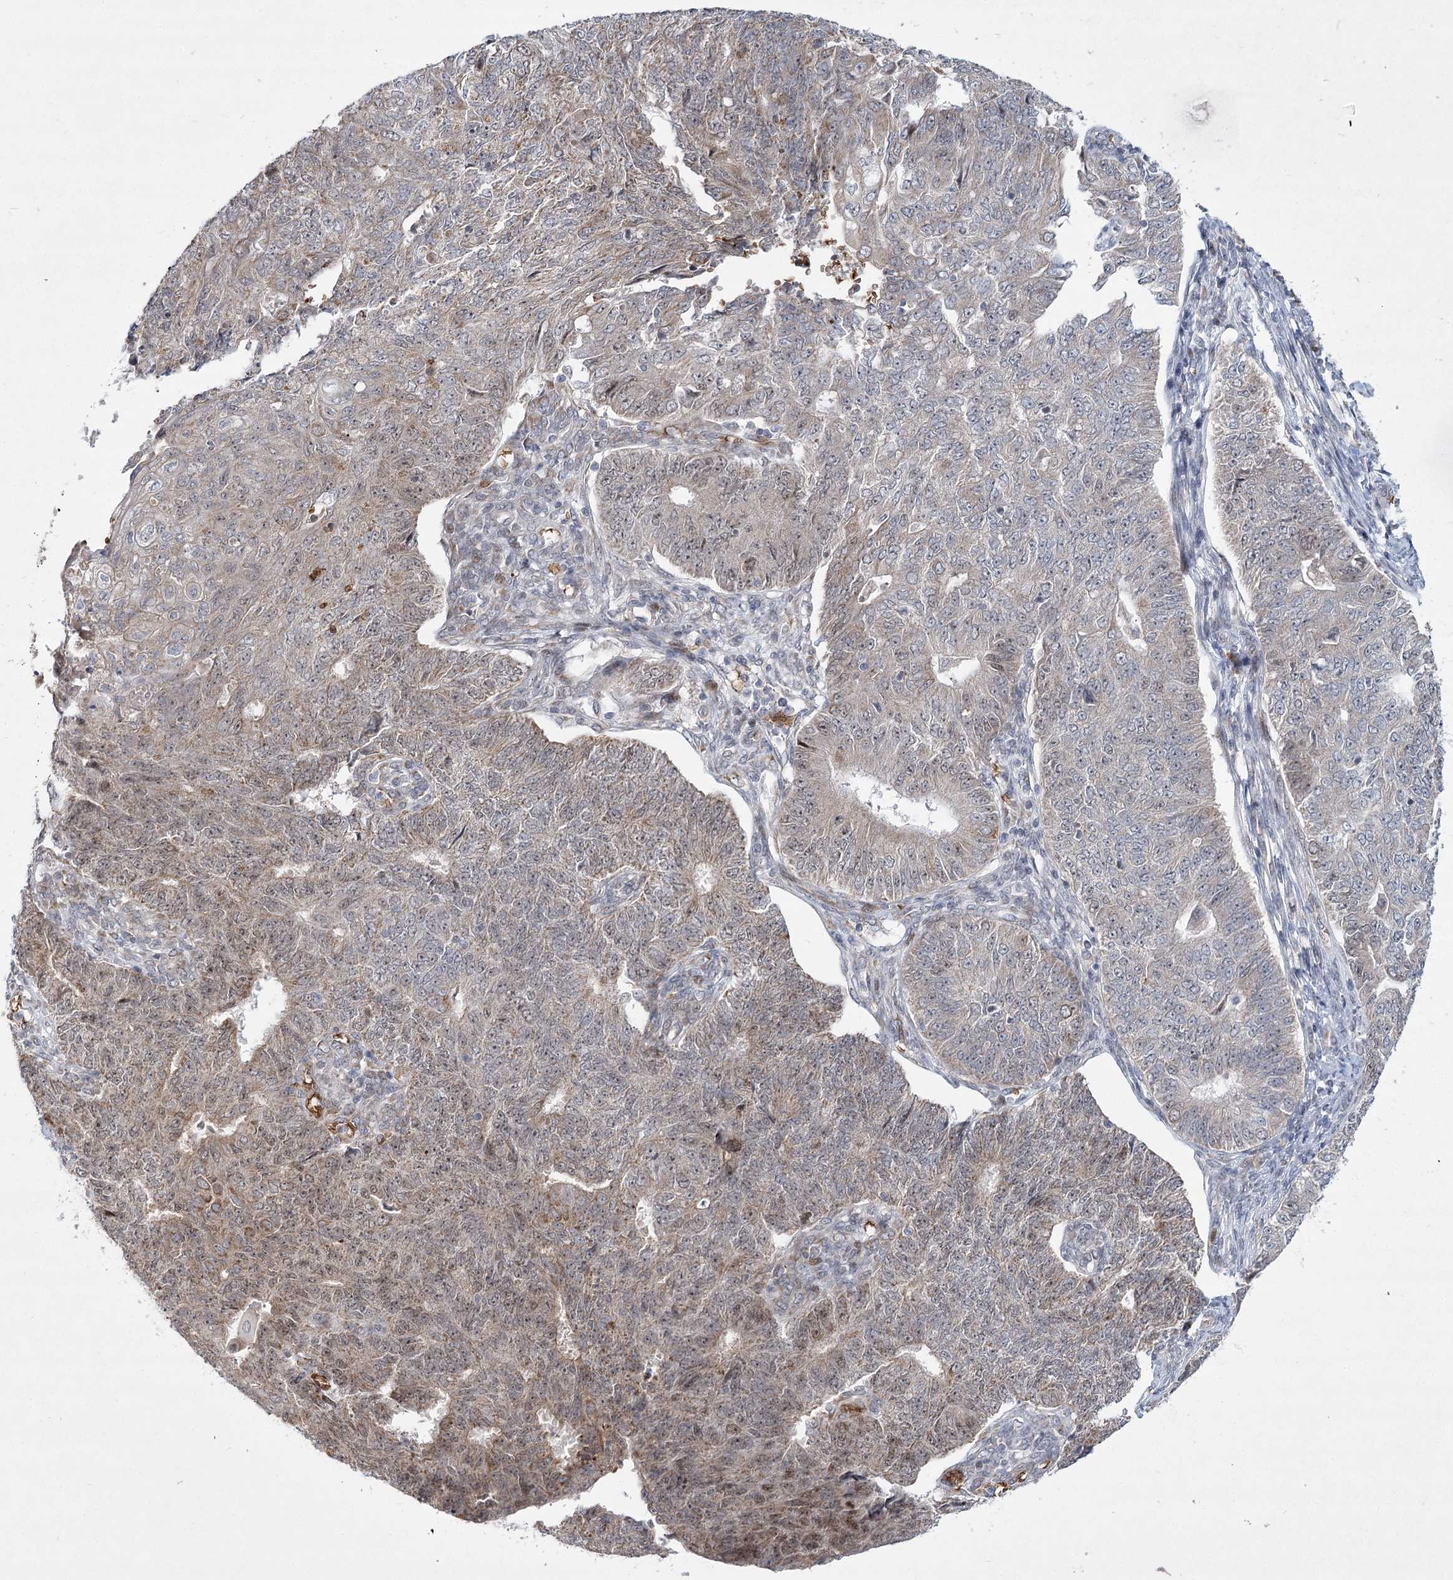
{"staining": {"intensity": "weak", "quantity": ">75%", "location": "cytoplasmic/membranous,nuclear"}, "tissue": "endometrial cancer", "cell_type": "Tumor cells", "image_type": "cancer", "snomed": [{"axis": "morphology", "description": "Adenocarcinoma, NOS"}, {"axis": "topography", "description": "Endometrium"}], "caption": "This is an image of immunohistochemistry staining of endometrial cancer, which shows weak staining in the cytoplasmic/membranous and nuclear of tumor cells.", "gene": "NSMCE4A", "patient": {"sex": "female", "age": 32}}